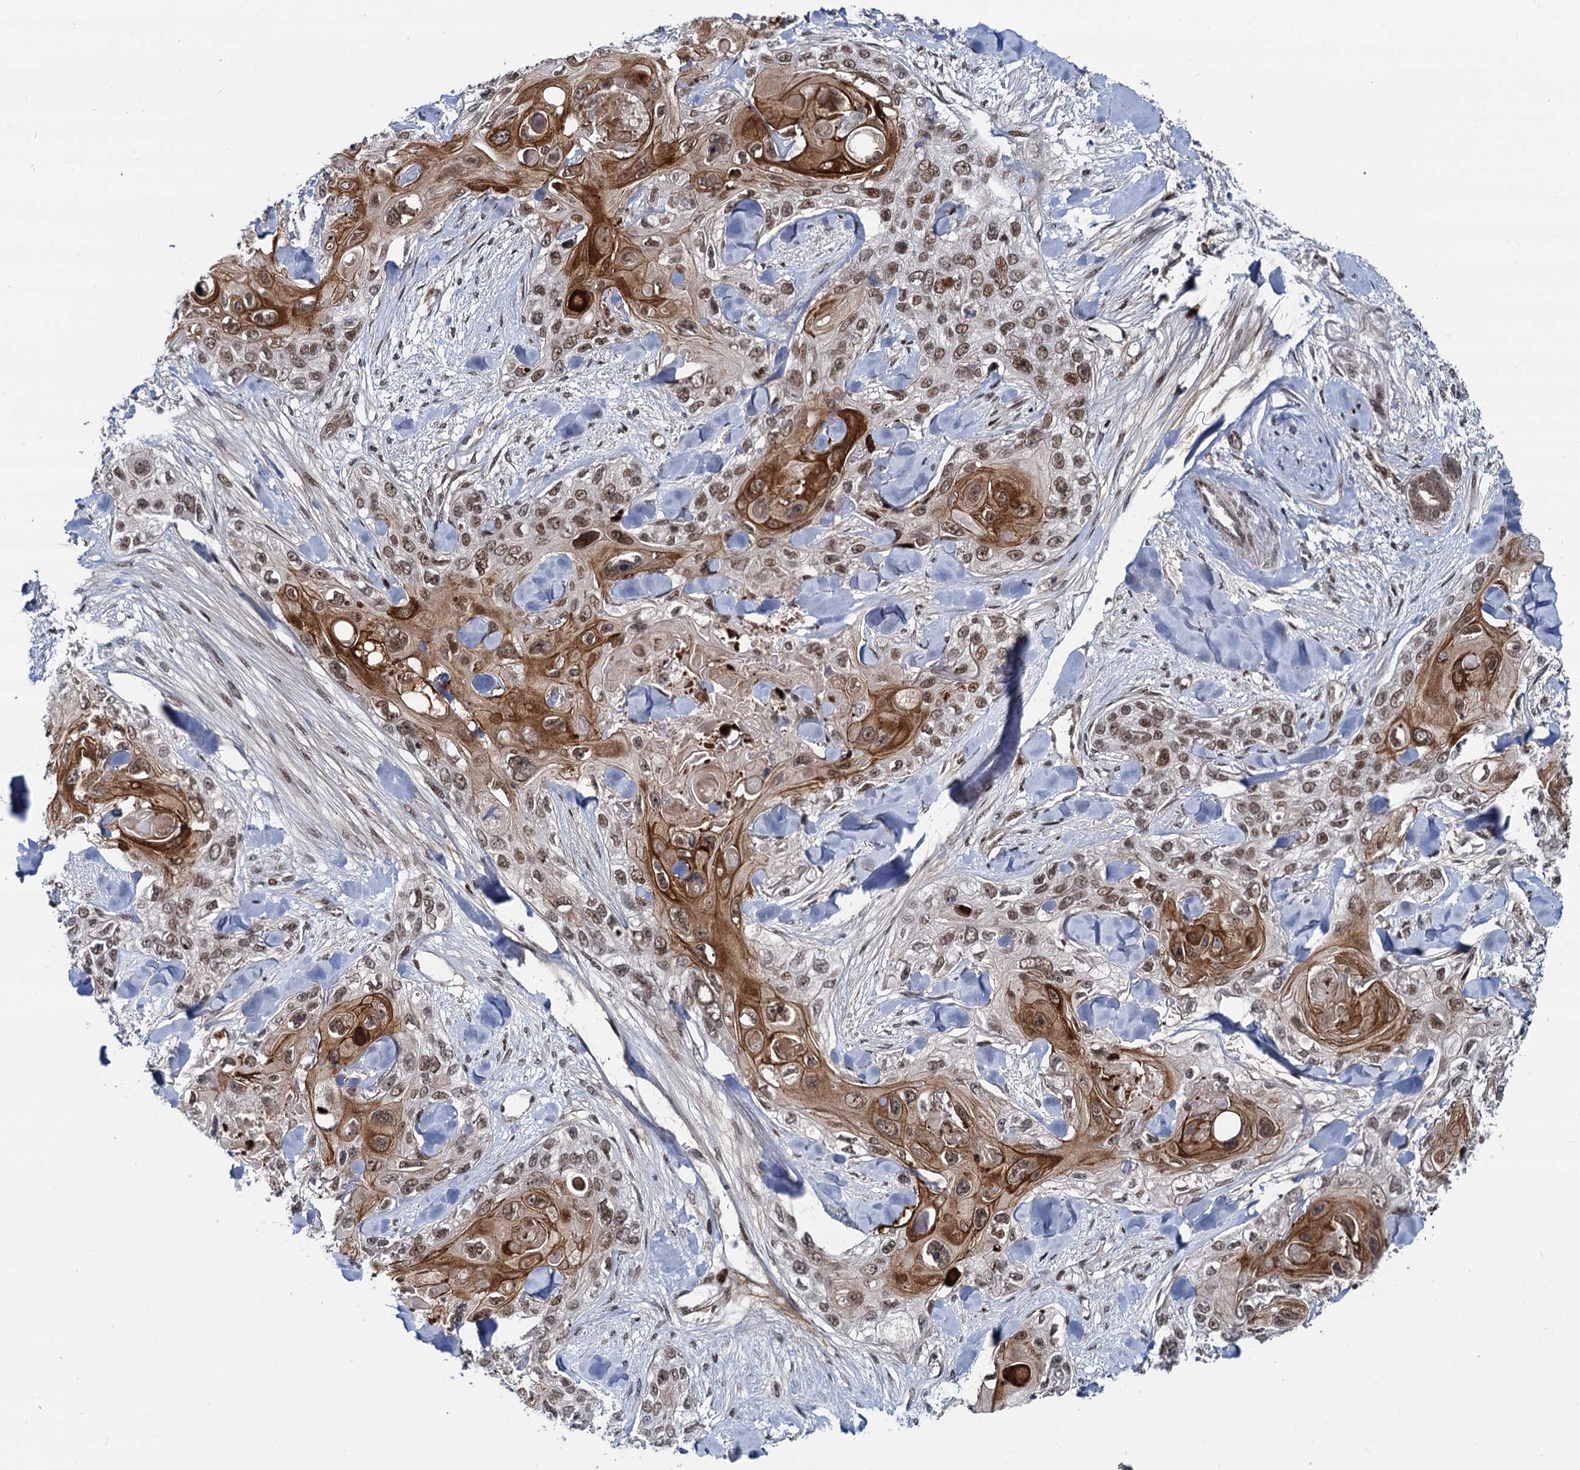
{"staining": {"intensity": "moderate", "quantity": ">75%", "location": "cytoplasmic/membranous,nuclear"}, "tissue": "skin cancer", "cell_type": "Tumor cells", "image_type": "cancer", "snomed": [{"axis": "morphology", "description": "Normal tissue, NOS"}, {"axis": "morphology", "description": "Squamous cell carcinoma, NOS"}, {"axis": "topography", "description": "Skin"}], "caption": "A medium amount of moderate cytoplasmic/membranous and nuclear expression is appreciated in approximately >75% of tumor cells in skin cancer (squamous cell carcinoma) tissue.", "gene": "RUFY2", "patient": {"sex": "male", "age": 72}}